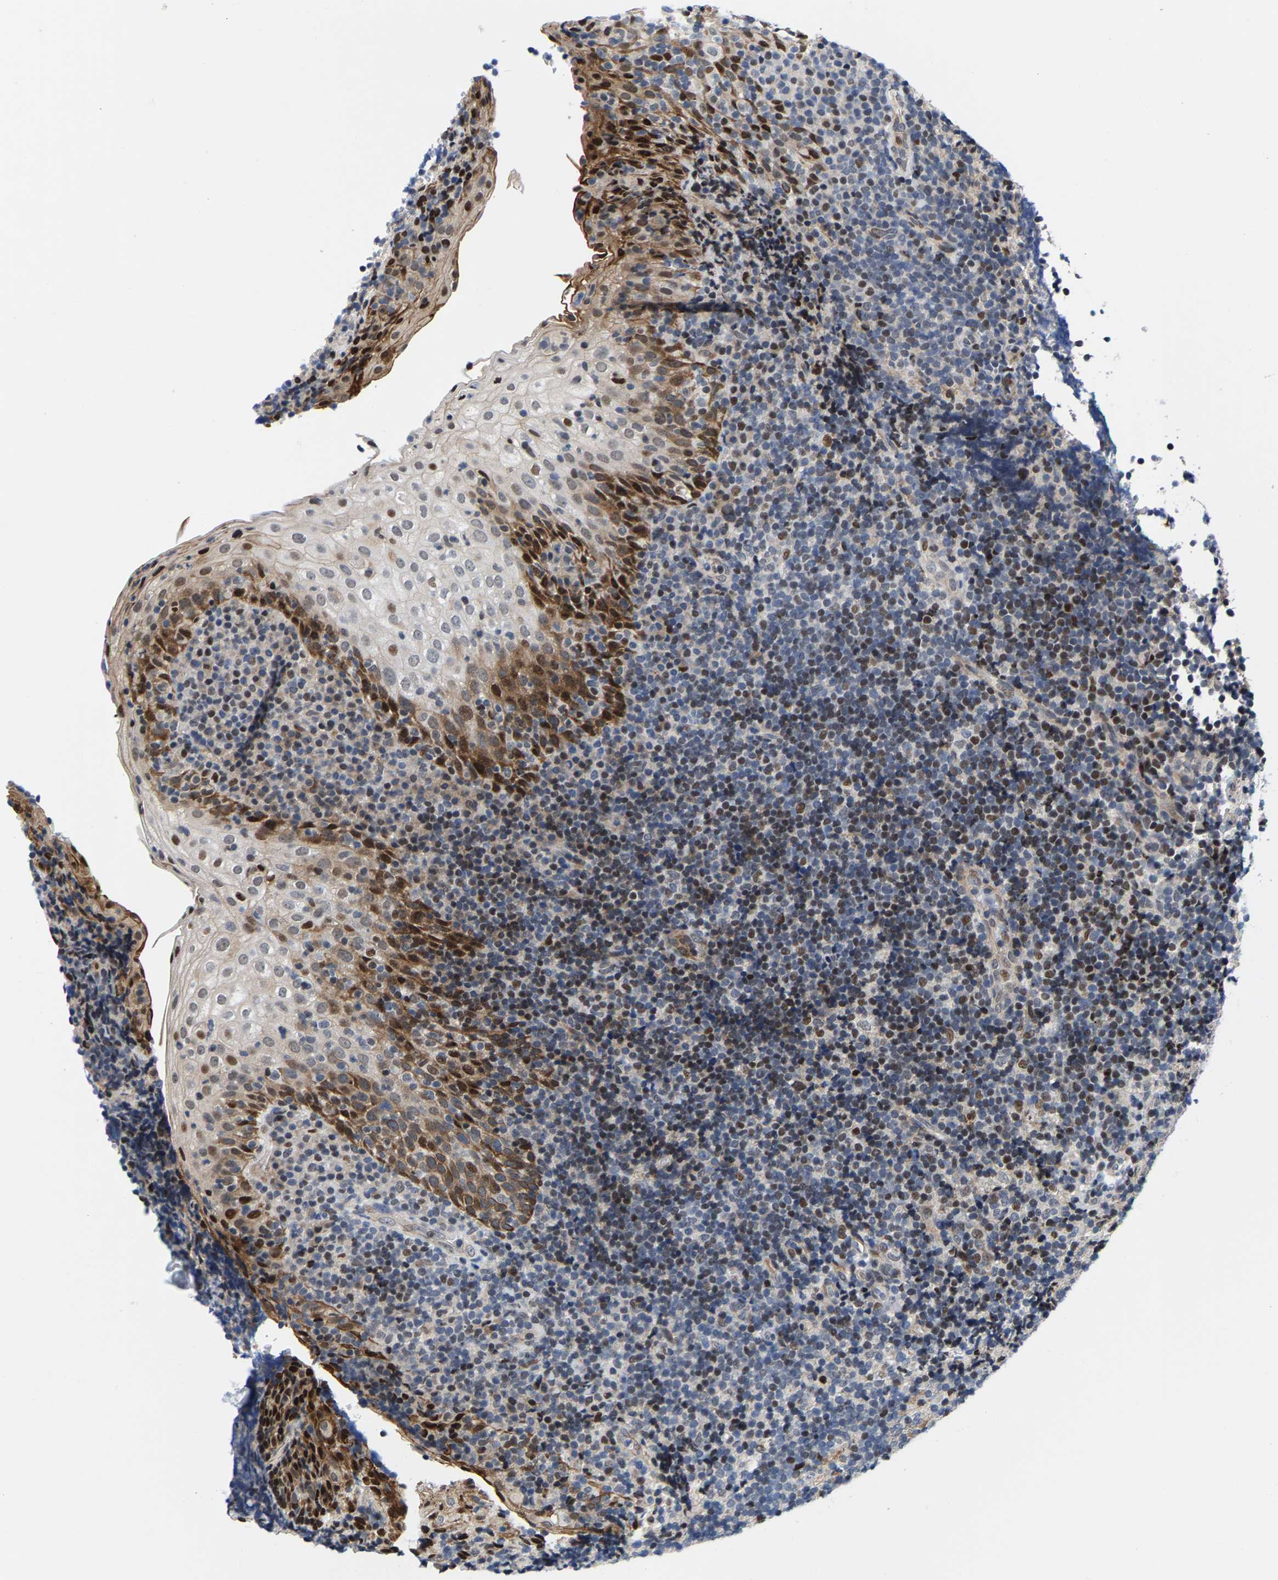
{"staining": {"intensity": "weak", "quantity": "<25%", "location": "nuclear"}, "tissue": "tonsil", "cell_type": "Germinal center cells", "image_type": "normal", "snomed": [{"axis": "morphology", "description": "Normal tissue, NOS"}, {"axis": "topography", "description": "Tonsil"}], "caption": "Germinal center cells show no significant protein staining in unremarkable tonsil.", "gene": "GTPBP10", "patient": {"sex": "male", "age": 37}}